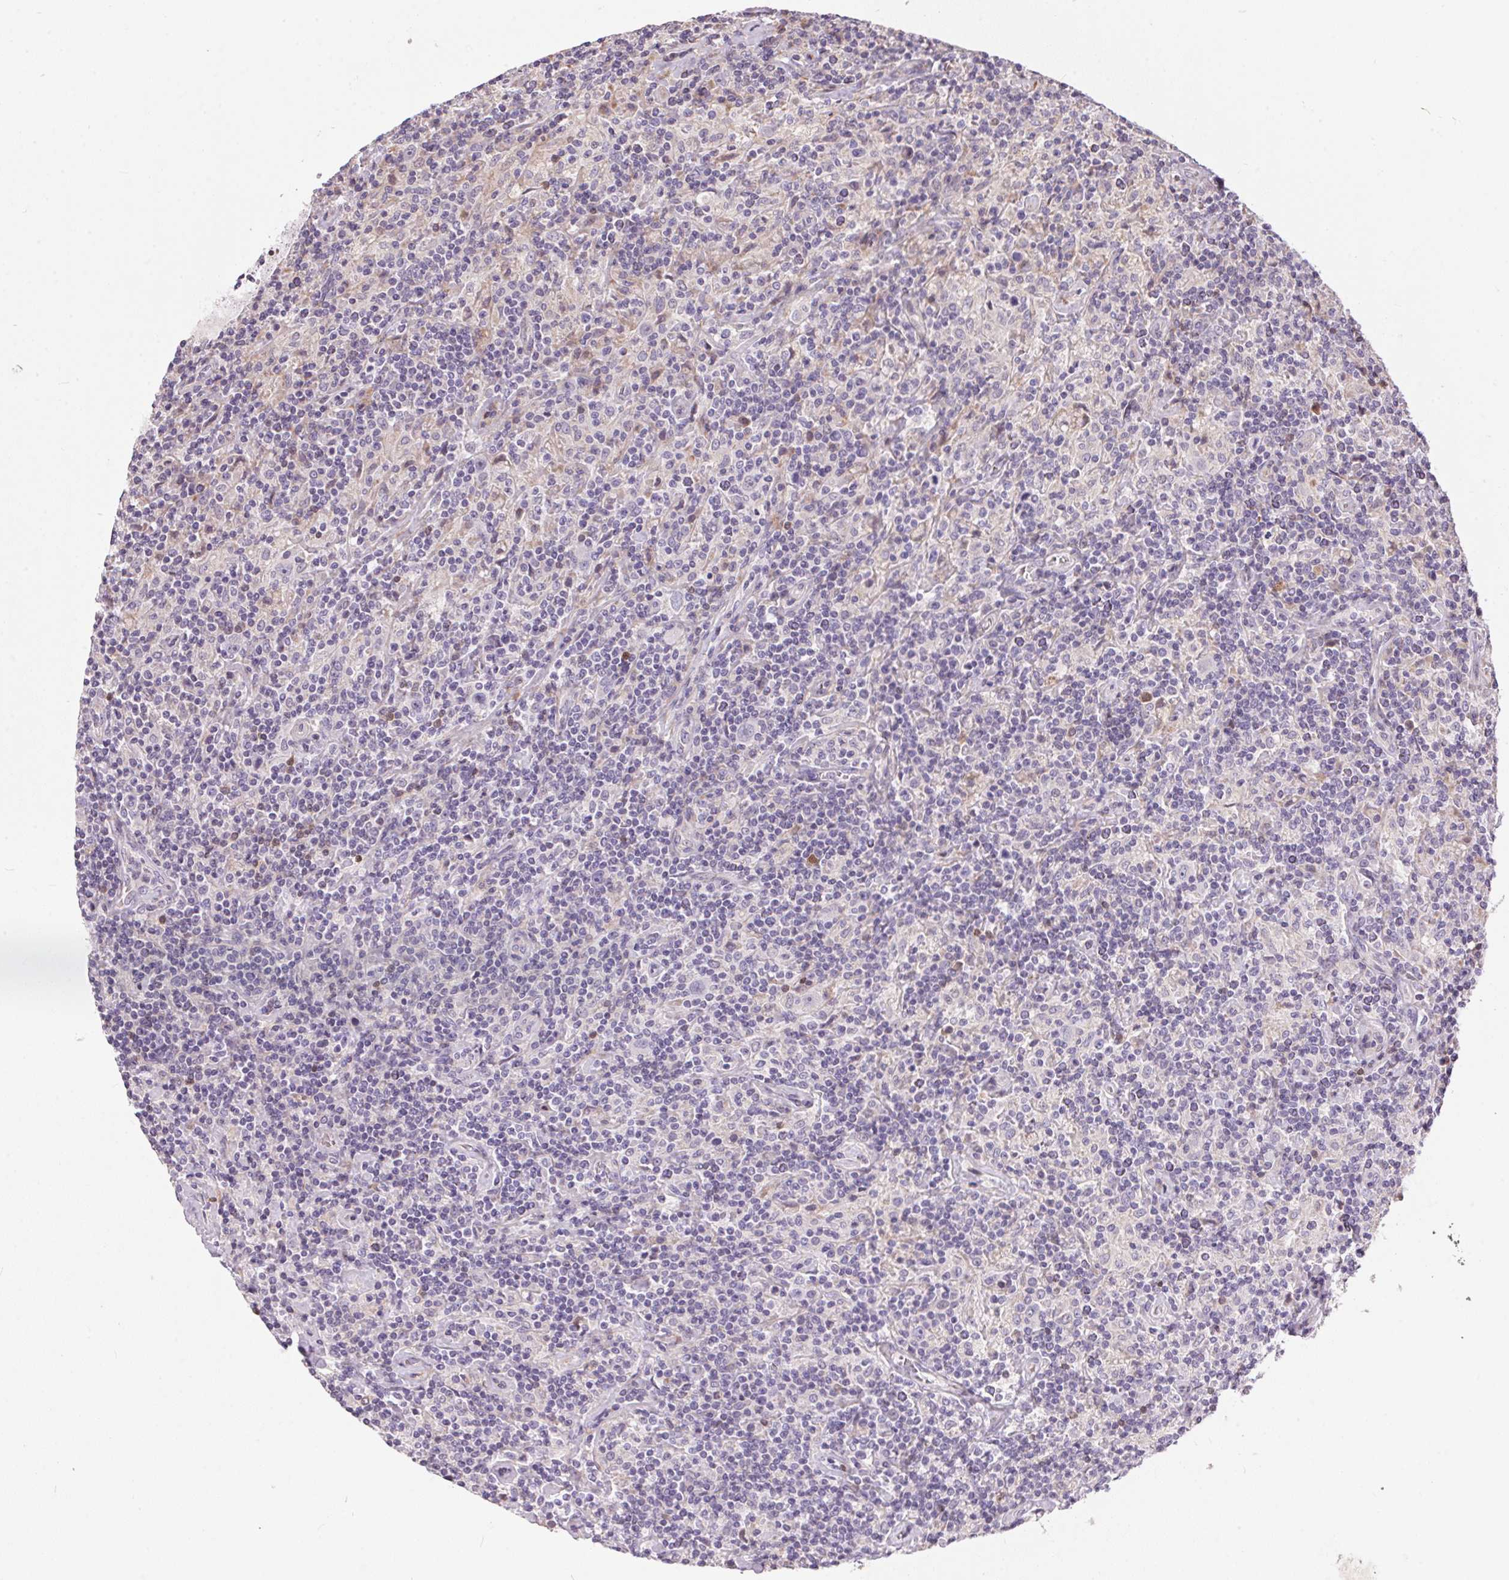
{"staining": {"intensity": "negative", "quantity": "none", "location": "none"}, "tissue": "lymphoma", "cell_type": "Tumor cells", "image_type": "cancer", "snomed": [{"axis": "morphology", "description": "Hodgkin's disease, NOS"}, {"axis": "topography", "description": "Lymph node"}], "caption": "Human Hodgkin's disease stained for a protein using IHC shows no expression in tumor cells.", "gene": "UNC13B", "patient": {"sex": "male", "age": 70}}